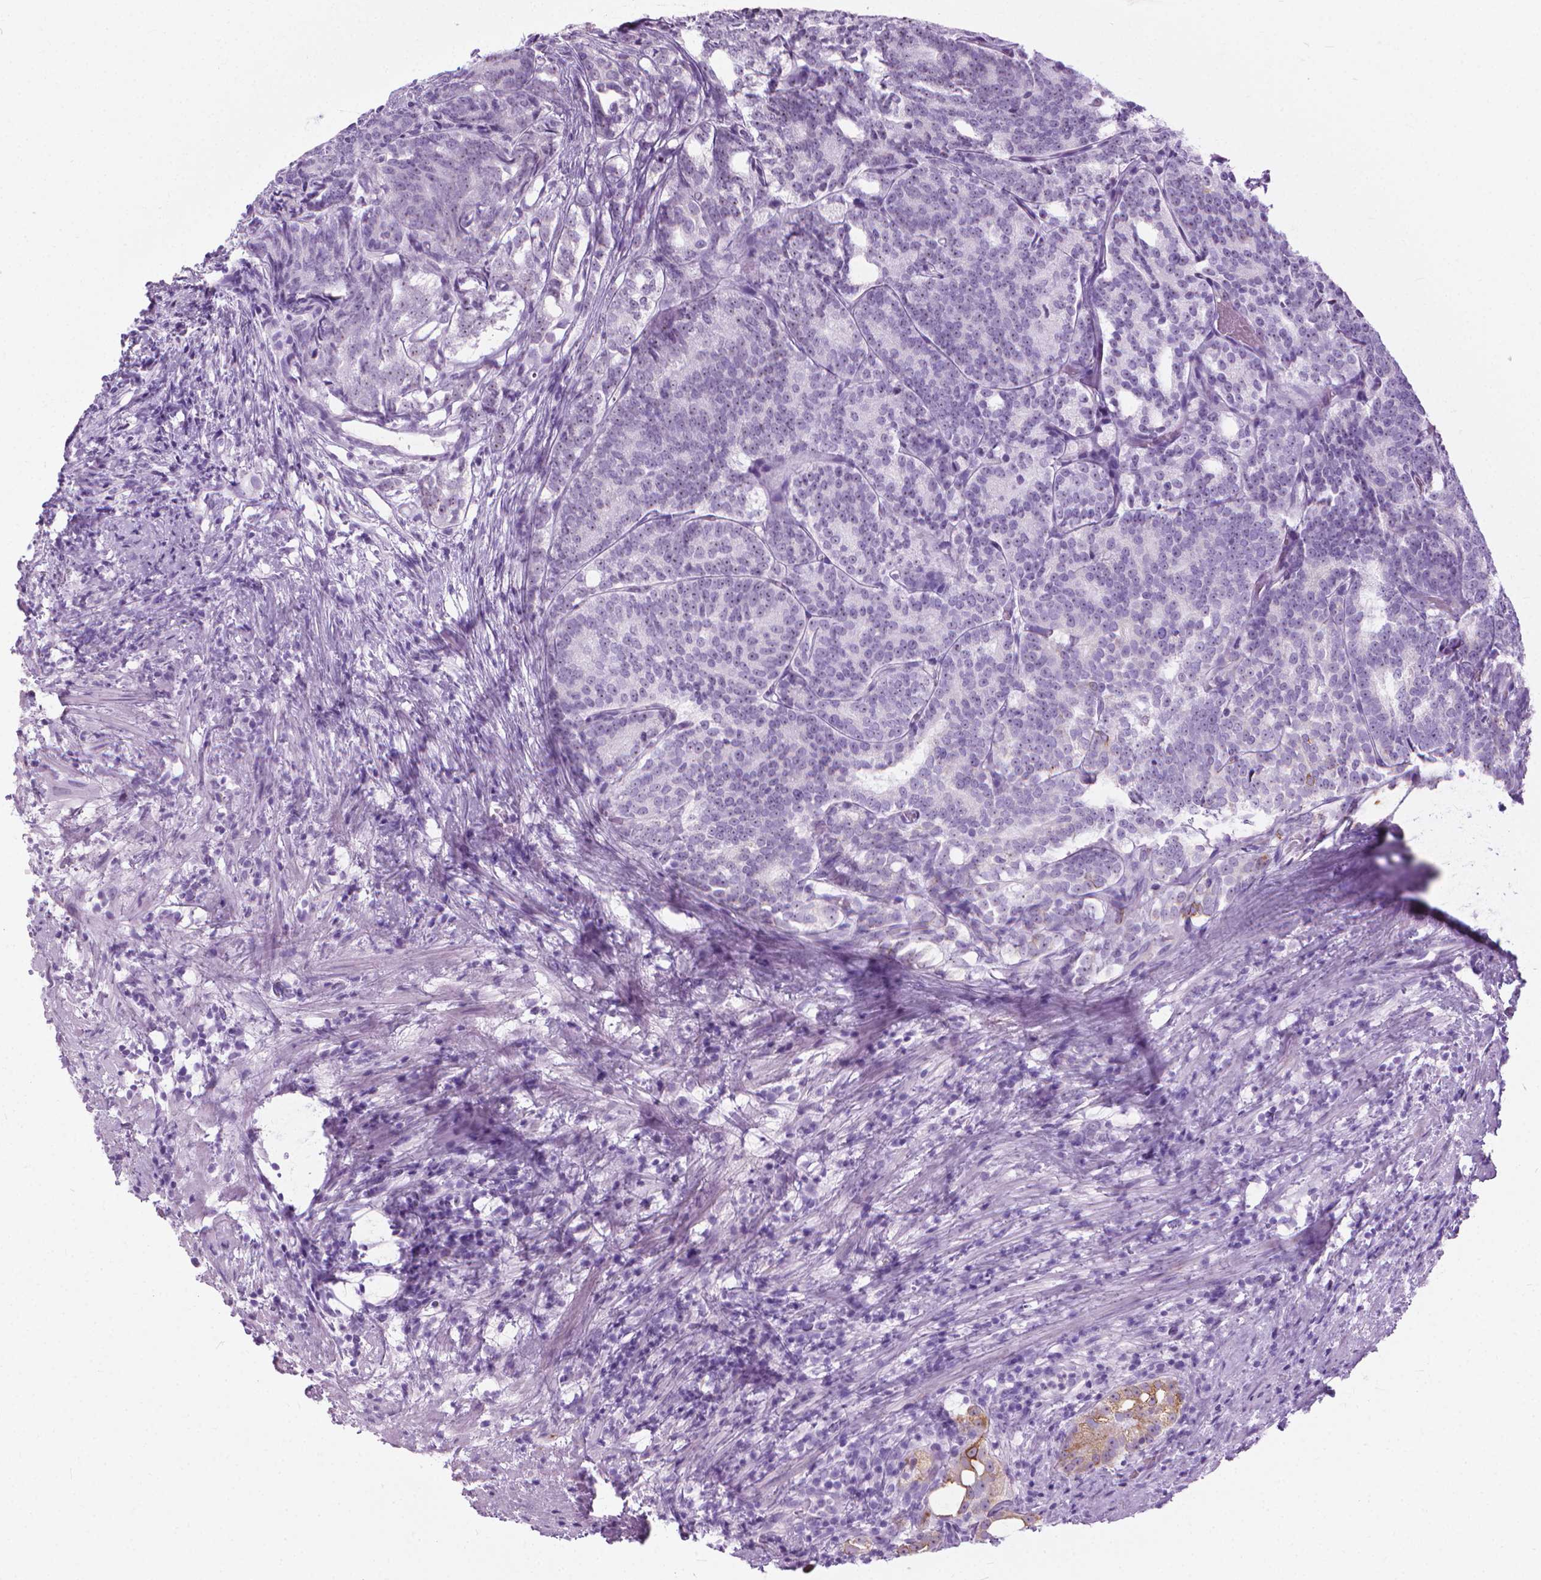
{"staining": {"intensity": "negative", "quantity": "none", "location": "none"}, "tissue": "prostate cancer", "cell_type": "Tumor cells", "image_type": "cancer", "snomed": [{"axis": "morphology", "description": "Adenocarcinoma, High grade"}, {"axis": "topography", "description": "Prostate"}], "caption": "Protein analysis of high-grade adenocarcinoma (prostate) reveals no significant positivity in tumor cells.", "gene": "HTR2B", "patient": {"sex": "male", "age": 53}}